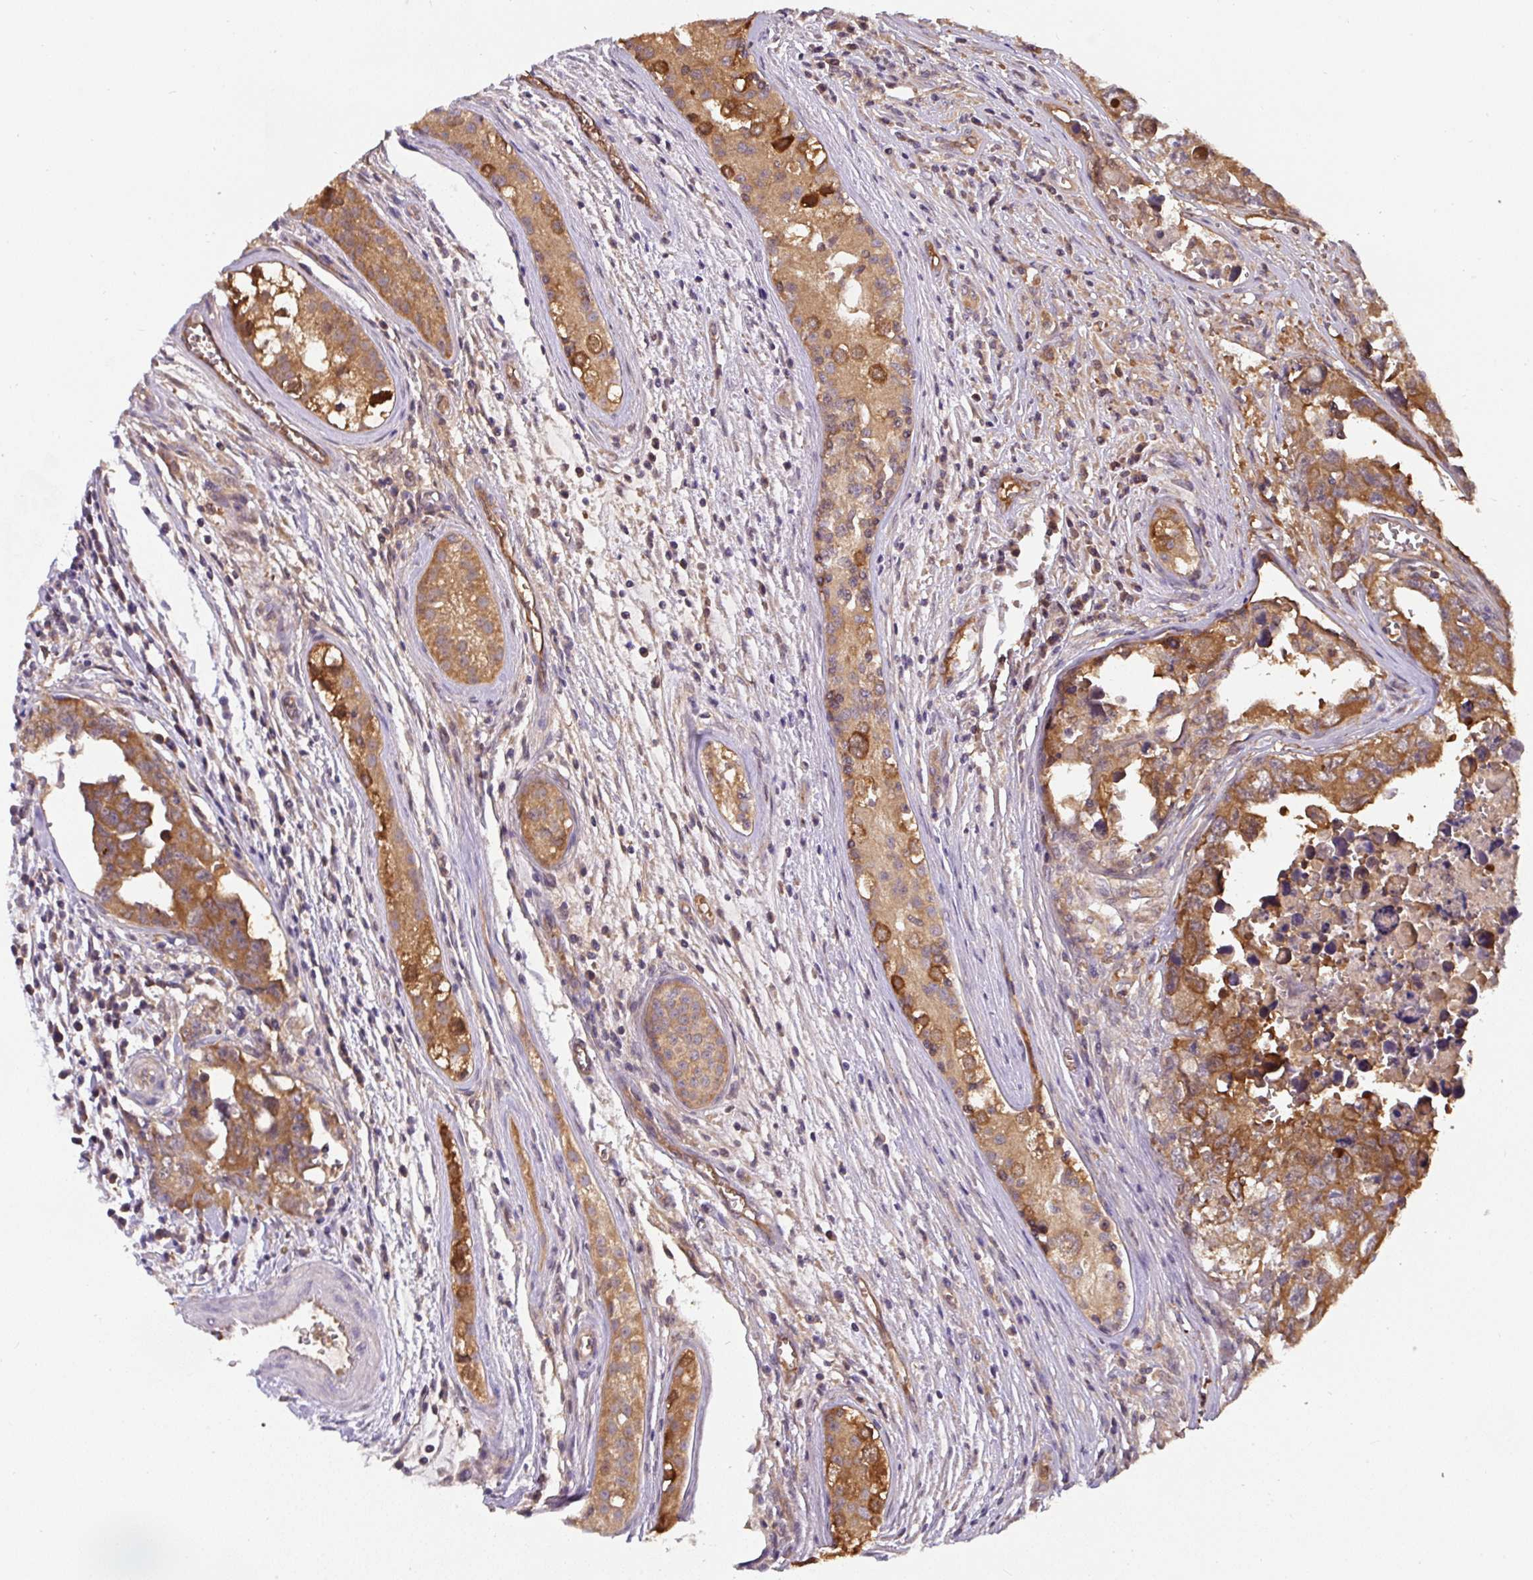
{"staining": {"intensity": "moderate", "quantity": ">75%", "location": "cytoplasmic/membranous"}, "tissue": "testis cancer", "cell_type": "Tumor cells", "image_type": "cancer", "snomed": [{"axis": "morphology", "description": "Carcinoma, Embryonal, NOS"}, {"axis": "topography", "description": "Testis"}], "caption": "A photomicrograph of testis cancer stained for a protein shows moderate cytoplasmic/membranous brown staining in tumor cells.", "gene": "ST13", "patient": {"sex": "male", "age": 24}}